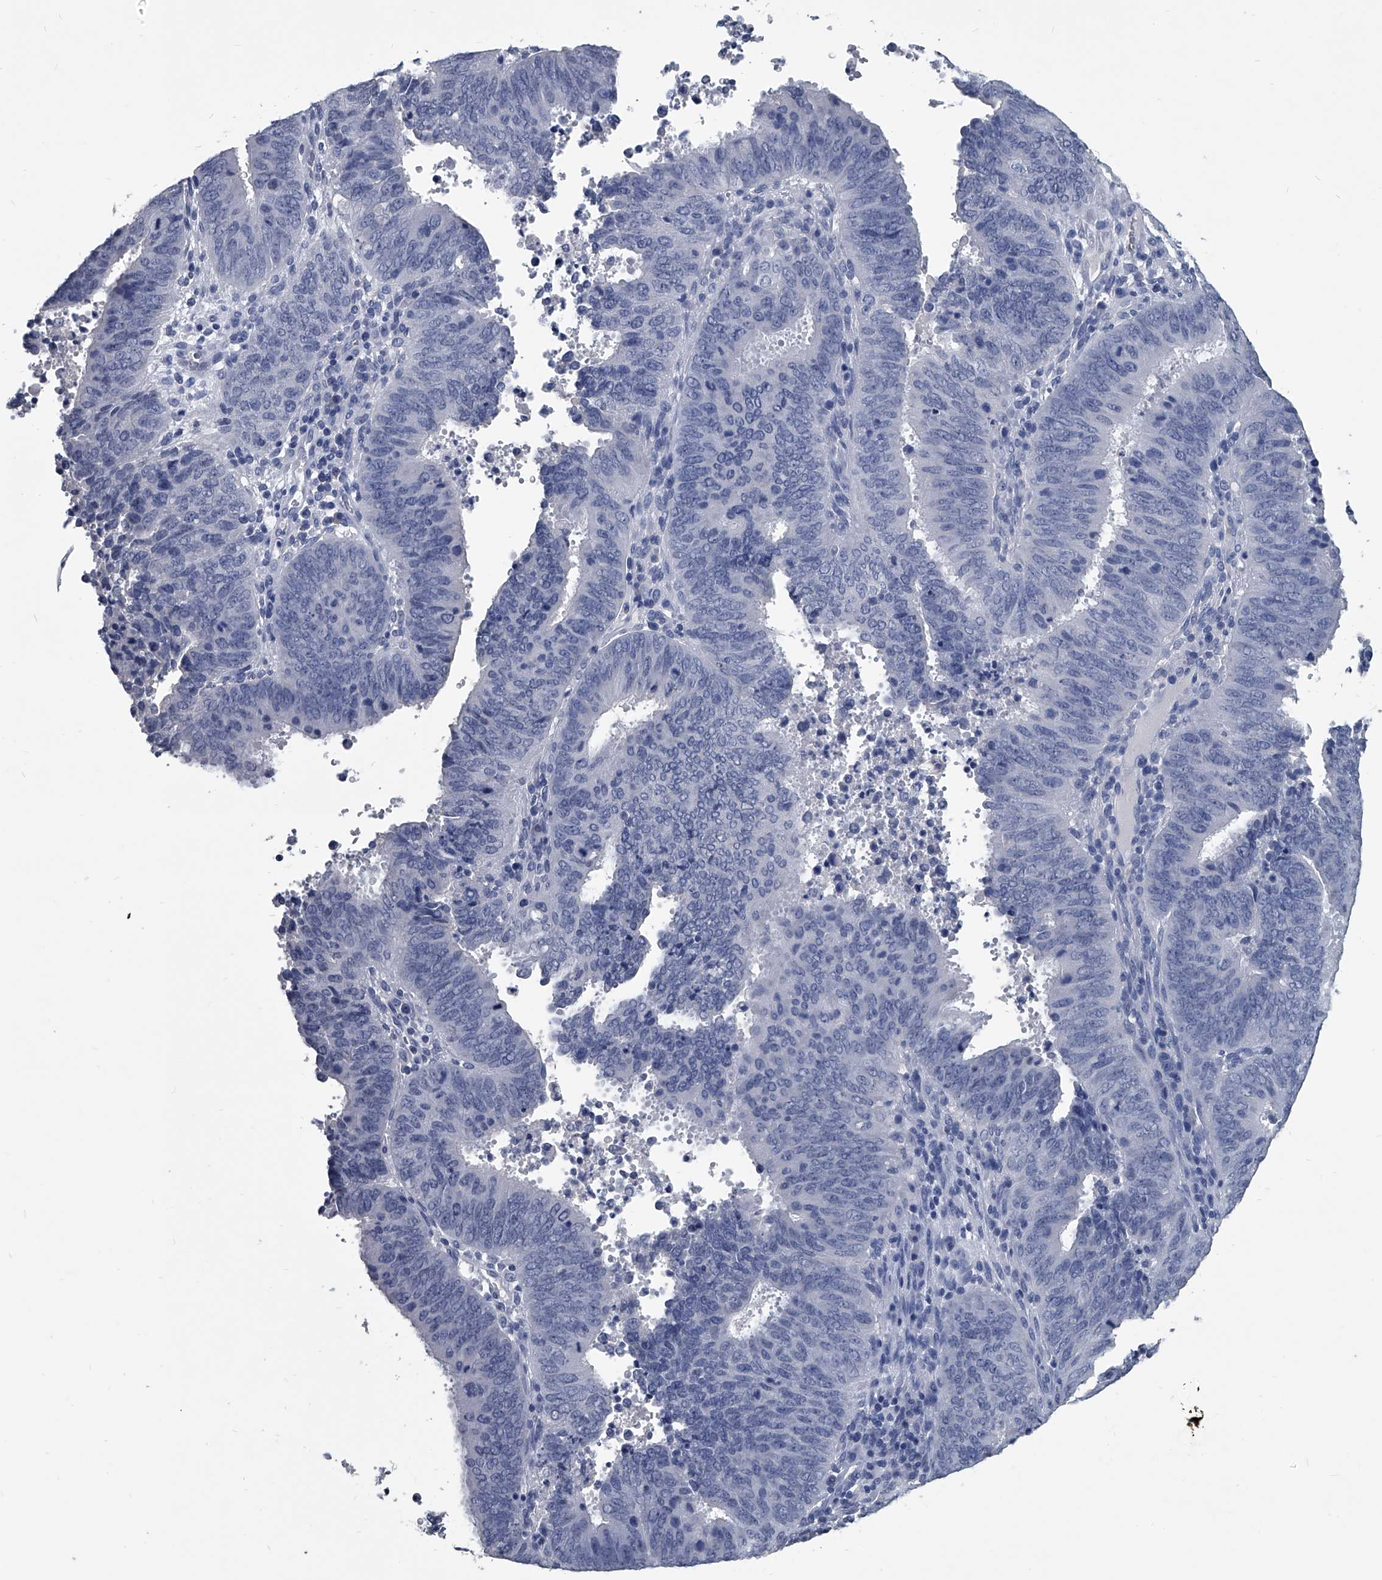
{"staining": {"intensity": "negative", "quantity": "none", "location": "none"}, "tissue": "cervical cancer", "cell_type": "Tumor cells", "image_type": "cancer", "snomed": [{"axis": "morphology", "description": "Adenocarcinoma, NOS"}, {"axis": "topography", "description": "Cervix"}], "caption": "Immunohistochemical staining of human cervical adenocarcinoma displays no significant expression in tumor cells.", "gene": "BCAS1", "patient": {"sex": "female", "age": 44}}